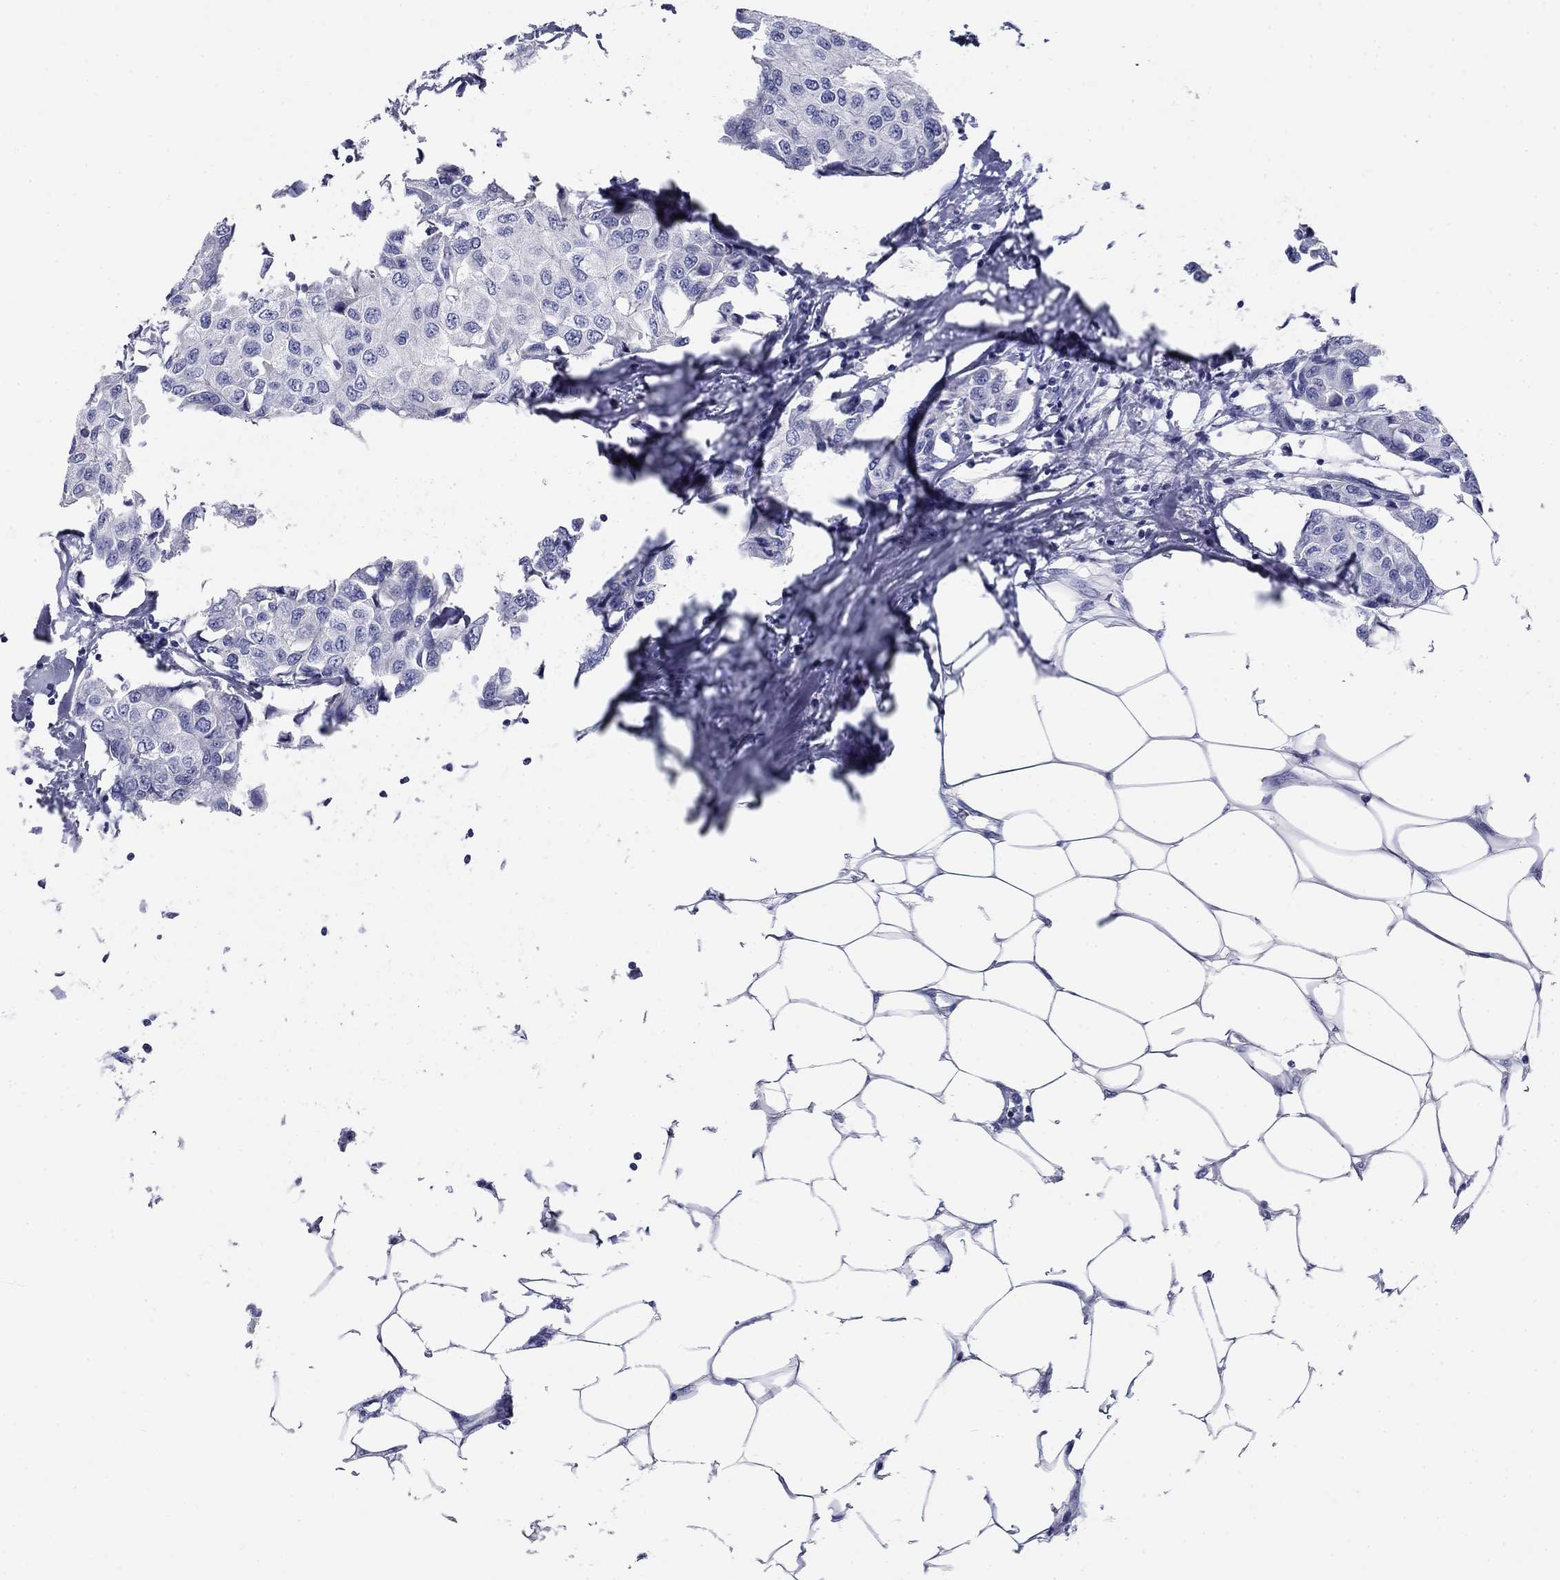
{"staining": {"intensity": "negative", "quantity": "none", "location": "none"}, "tissue": "breast cancer", "cell_type": "Tumor cells", "image_type": "cancer", "snomed": [{"axis": "morphology", "description": "Duct carcinoma"}, {"axis": "topography", "description": "Breast"}], "caption": "Immunohistochemistry histopathology image of human breast cancer stained for a protein (brown), which displays no expression in tumor cells.", "gene": "UPB1", "patient": {"sex": "female", "age": 80}}